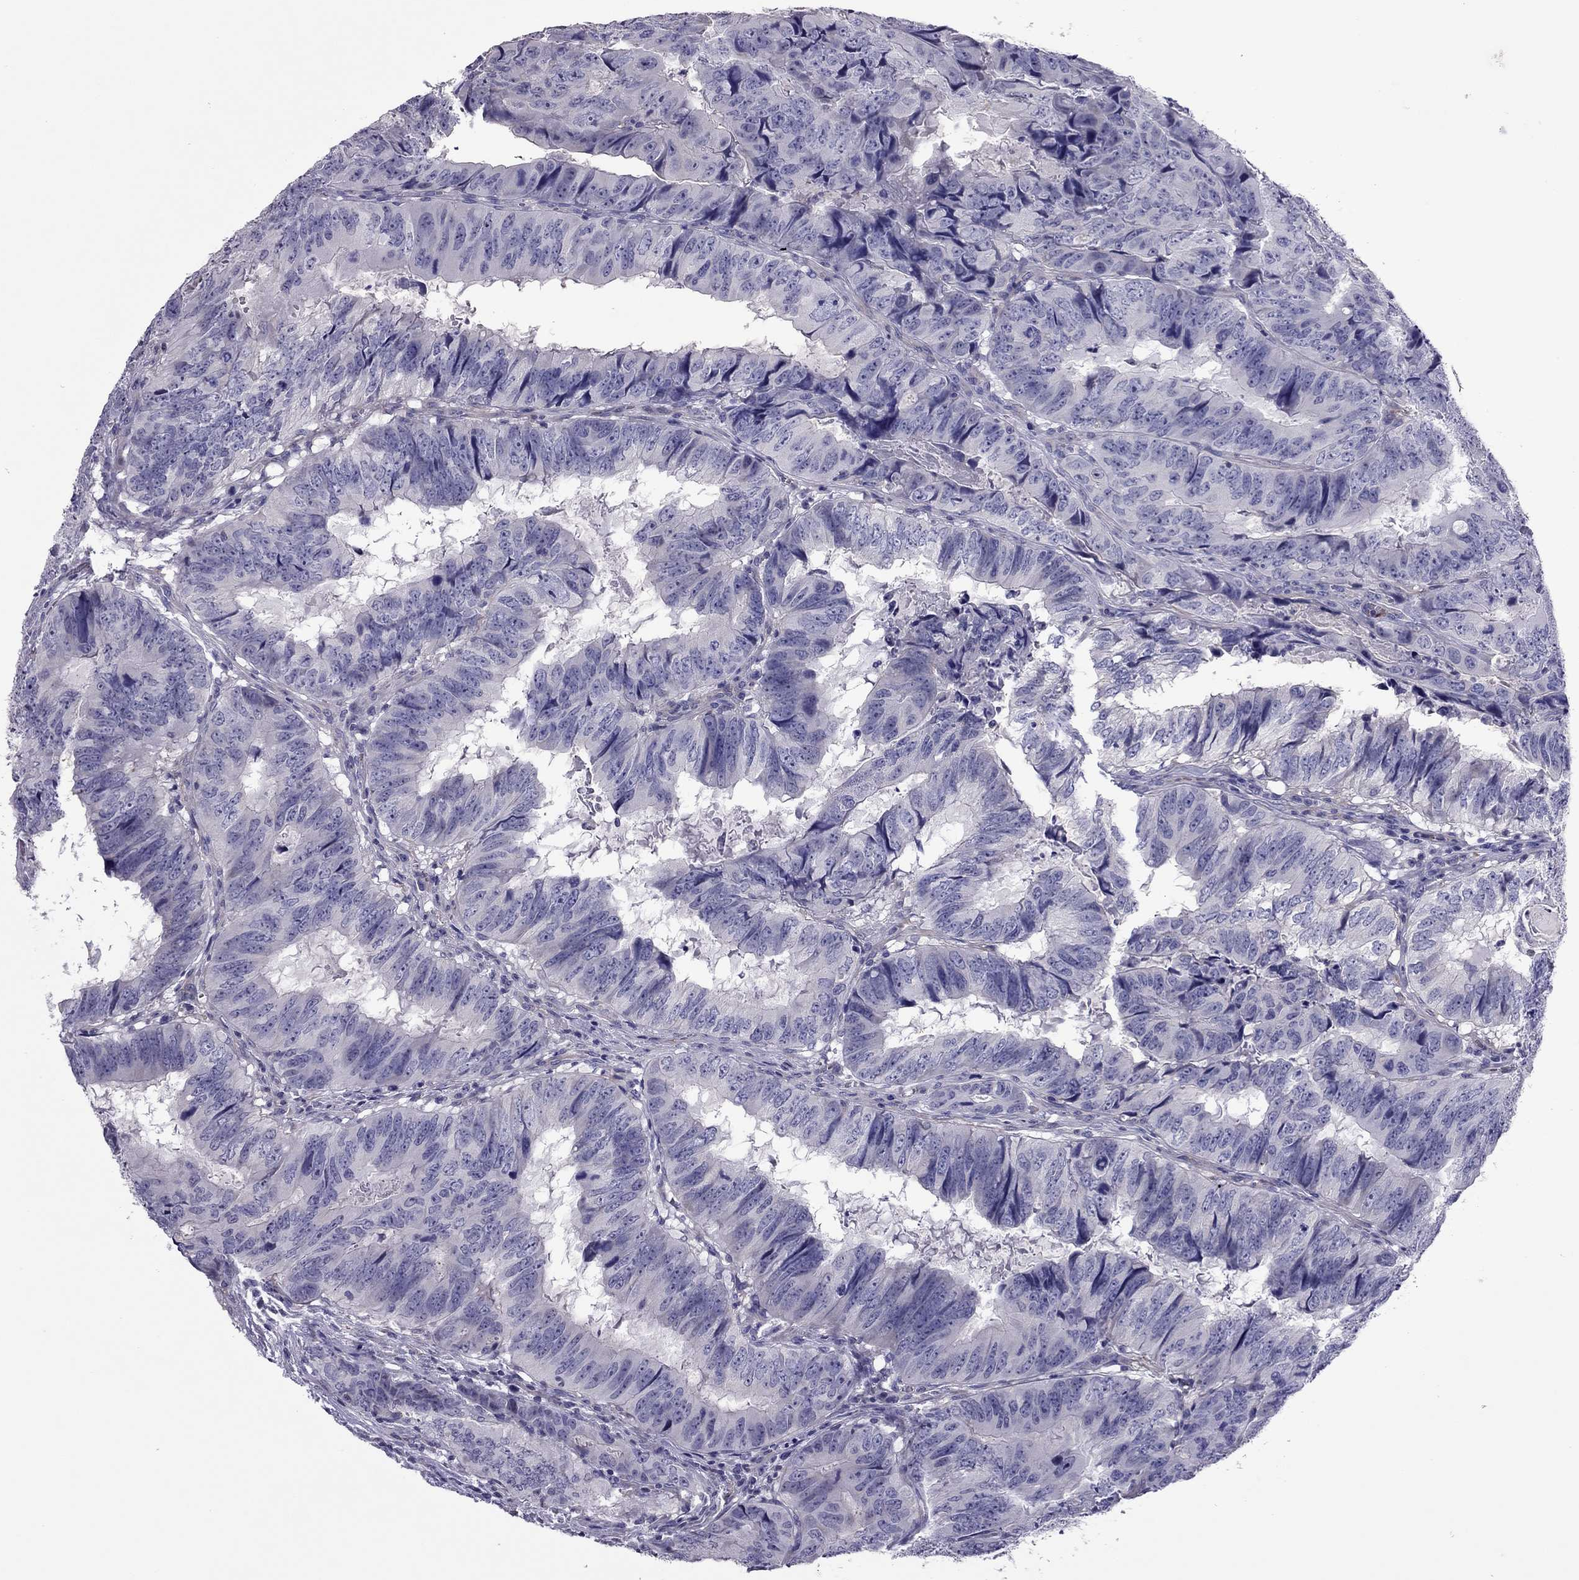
{"staining": {"intensity": "negative", "quantity": "none", "location": "none"}, "tissue": "colorectal cancer", "cell_type": "Tumor cells", "image_type": "cancer", "snomed": [{"axis": "morphology", "description": "Adenocarcinoma, NOS"}, {"axis": "topography", "description": "Colon"}], "caption": "This histopathology image is of adenocarcinoma (colorectal) stained with immunohistochemistry (IHC) to label a protein in brown with the nuclei are counter-stained blue. There is no staining in tumor cells.", "gene": "SLC16A8", "patient": {"sex": "male", "age": 79}}